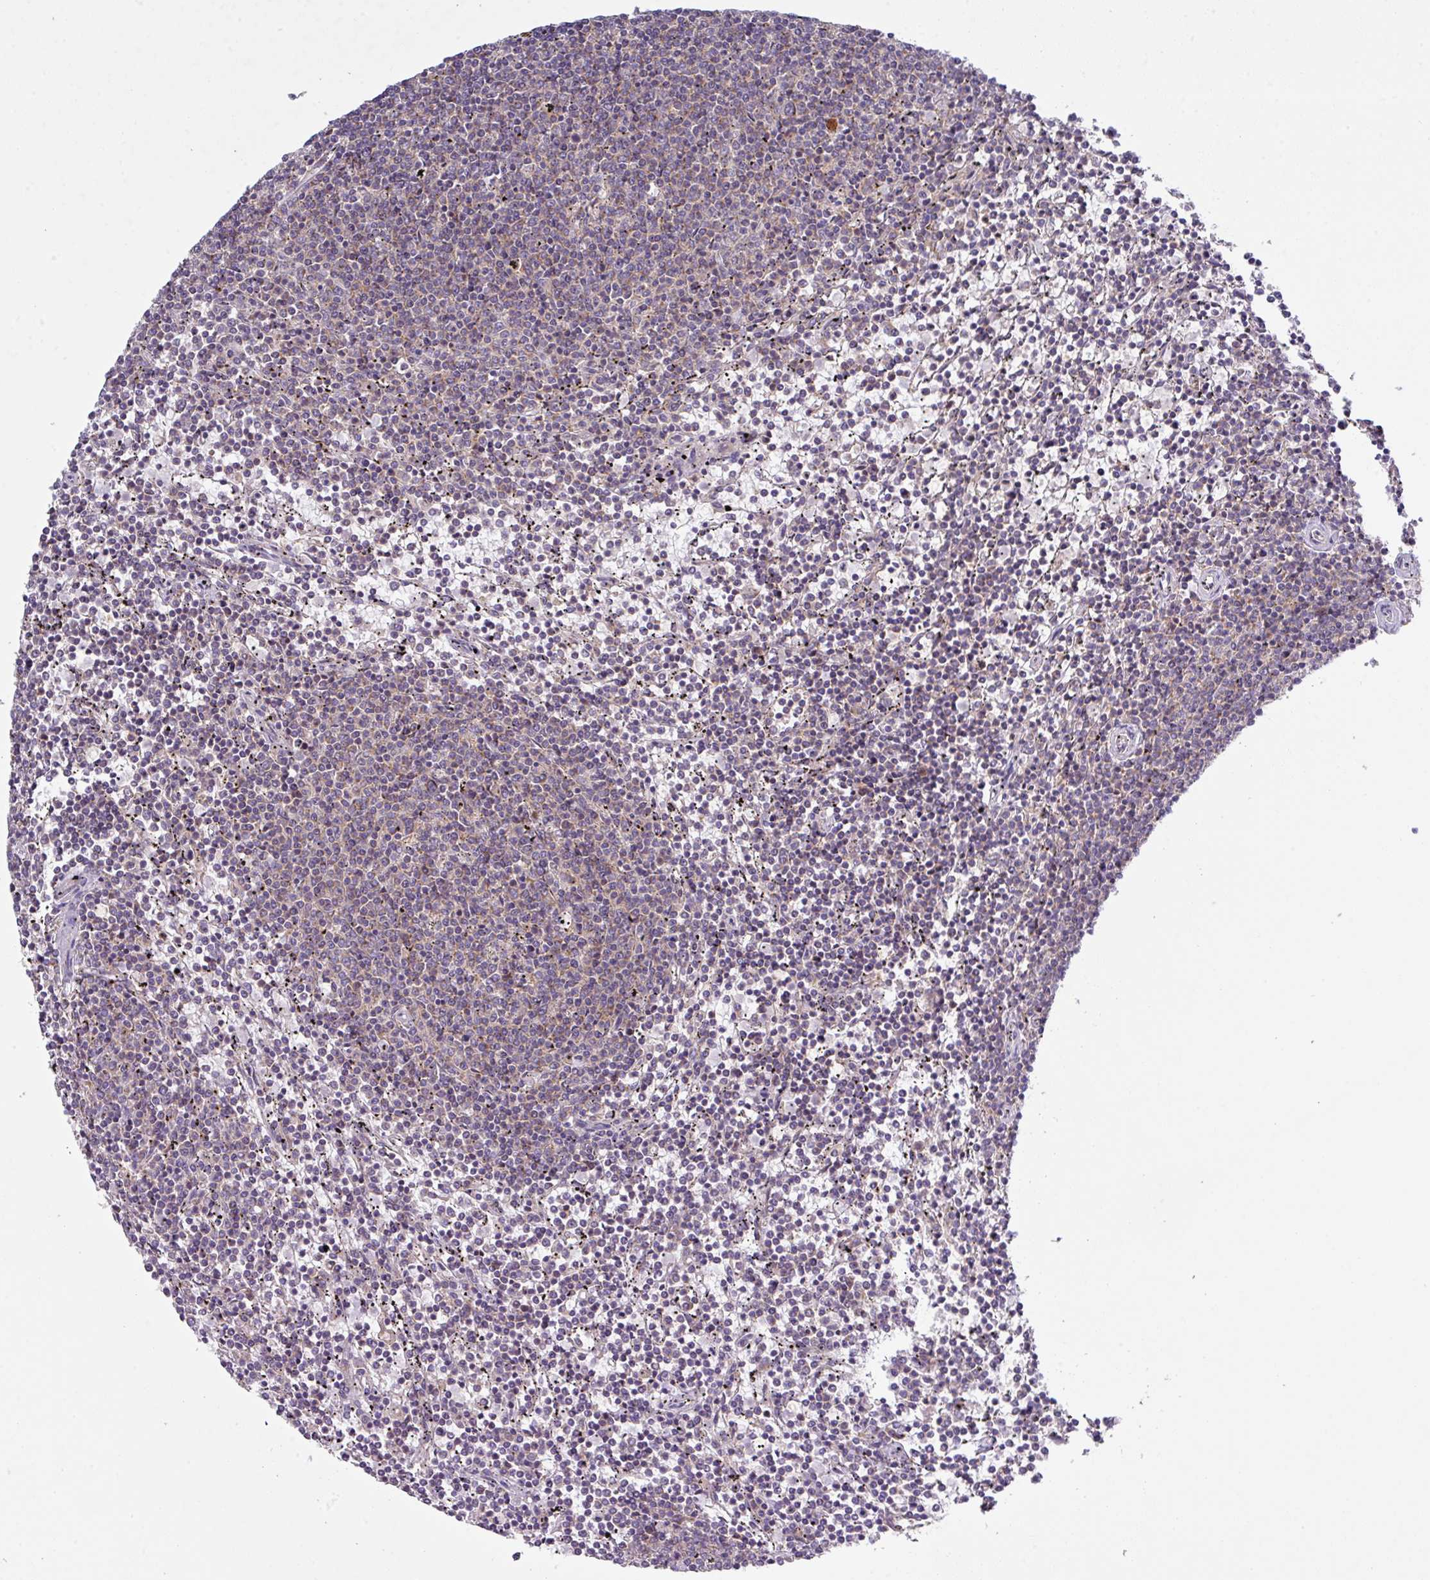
{"staining": {"intensity": "weak", "quantity": "25%-75%", "location": "cytoplasmic/membranous"}, "tissue": "lymphoma", "cell_type": "Tumor cells", "image_type": "cancer", "snomed": [{"axis": "morphology", "description": "Malignant lymphoma, non-Hodgkin's type, Low grade"}, {"axis": "topography", "description": "Spleen"}], "caption": "This photomicrograph demonstrates IHC staining of malignant lymphoma, non-Hodgkin's type (low-grade), with low weak cytoplasmic/membranous positivity in approximately 25%-75% of tumor cells.", "gene": "VTI1A", "patient": {"sex": "female", "age": 50}}